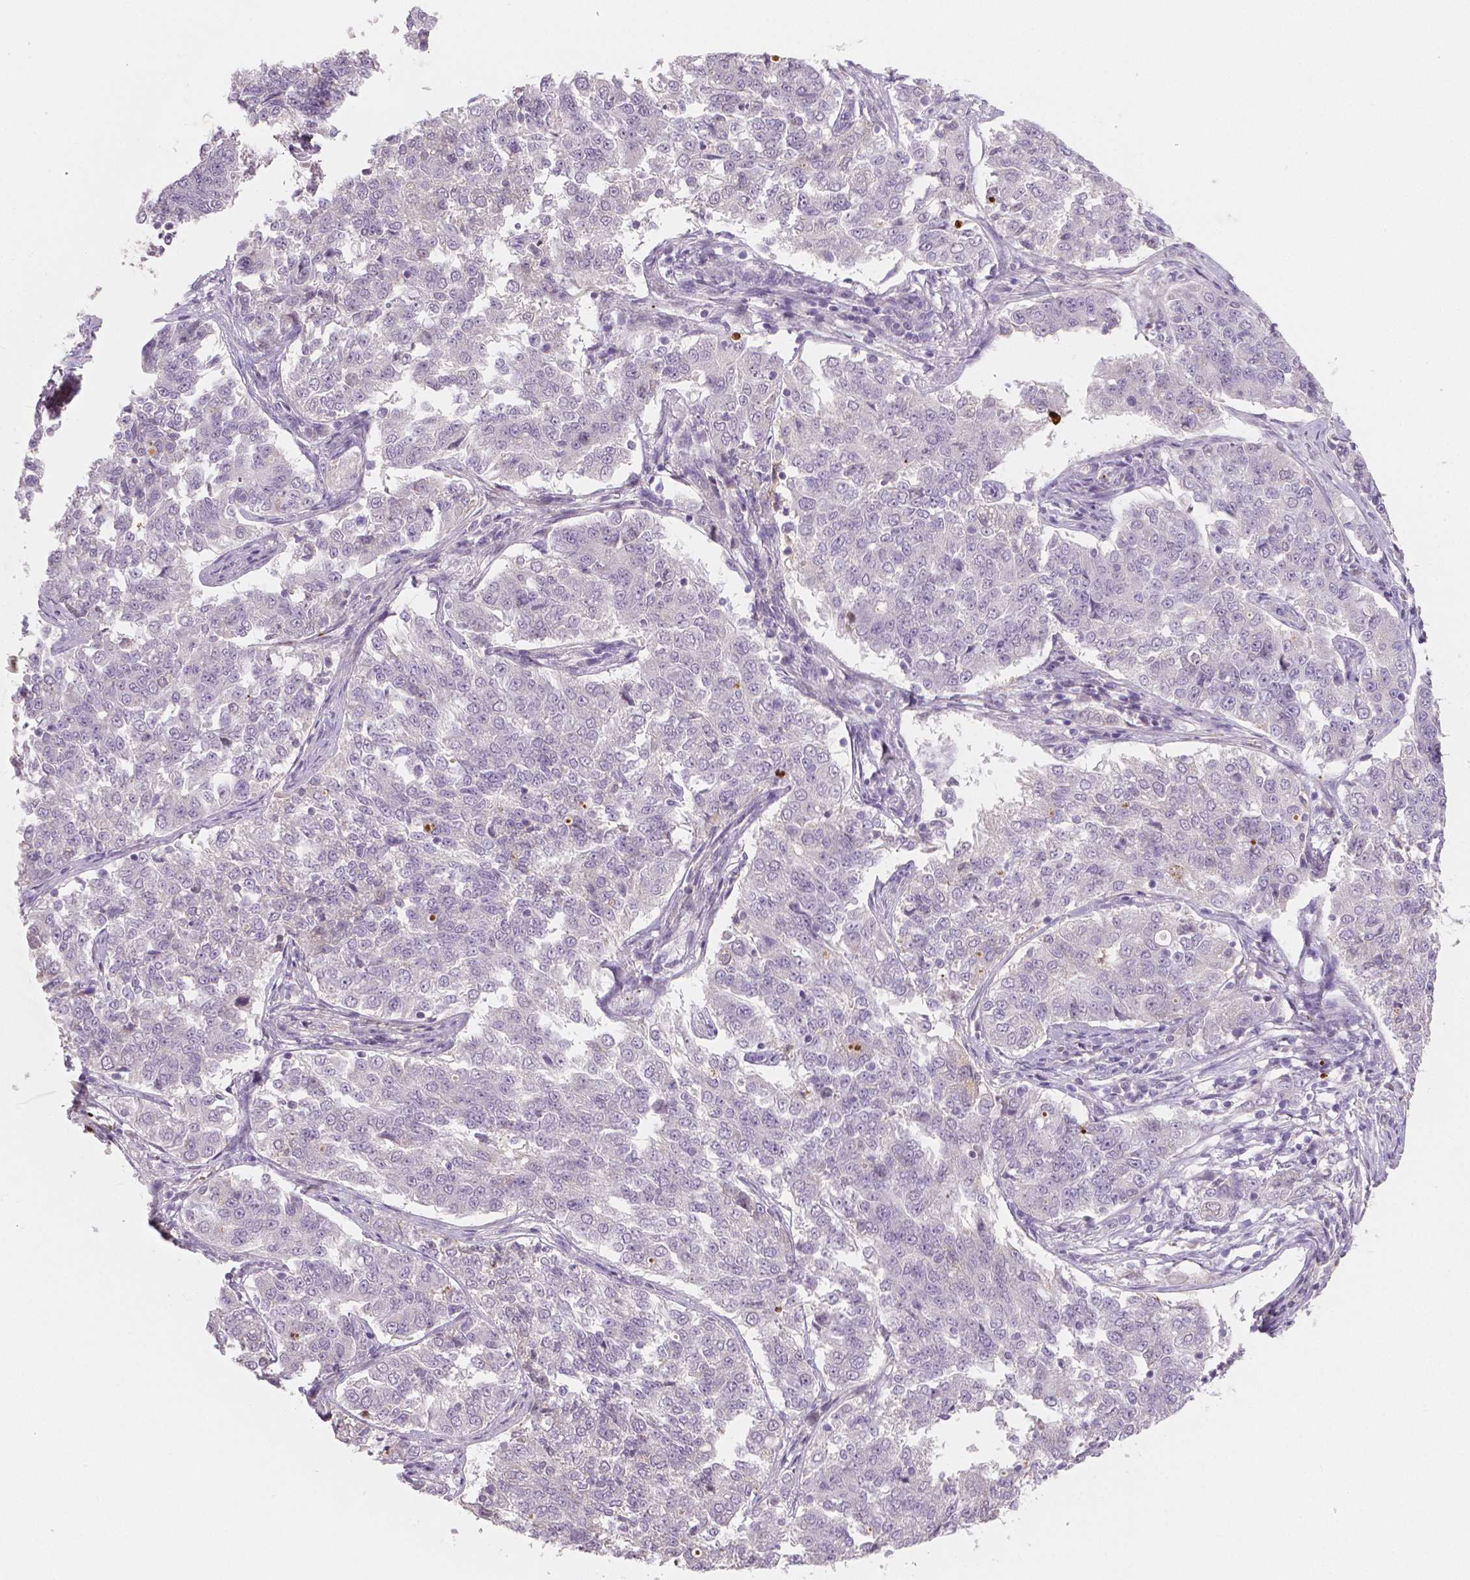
{"staining": {"intensity": "negative", "quantity": "none", "location": "none"}, "tissue": "endometrial cancer", "cell_type": "Tumor cells", "image_type": "cancer", "snomed": [{"axis": "morphology", "description": "Adenocarcinoma, NOS"}, {"axis": "topography", "description": "Endometrium"}], "caption": "Tumor cells are negative for protein expression in human endometrial adenocarcinoma. Brightfield microscopy of IHC stained with DAB (brown) and hematoxylin (blue), captured at high magnification.", "gene": "APOA4", "patient": {"sex": "female", "age": 43}}